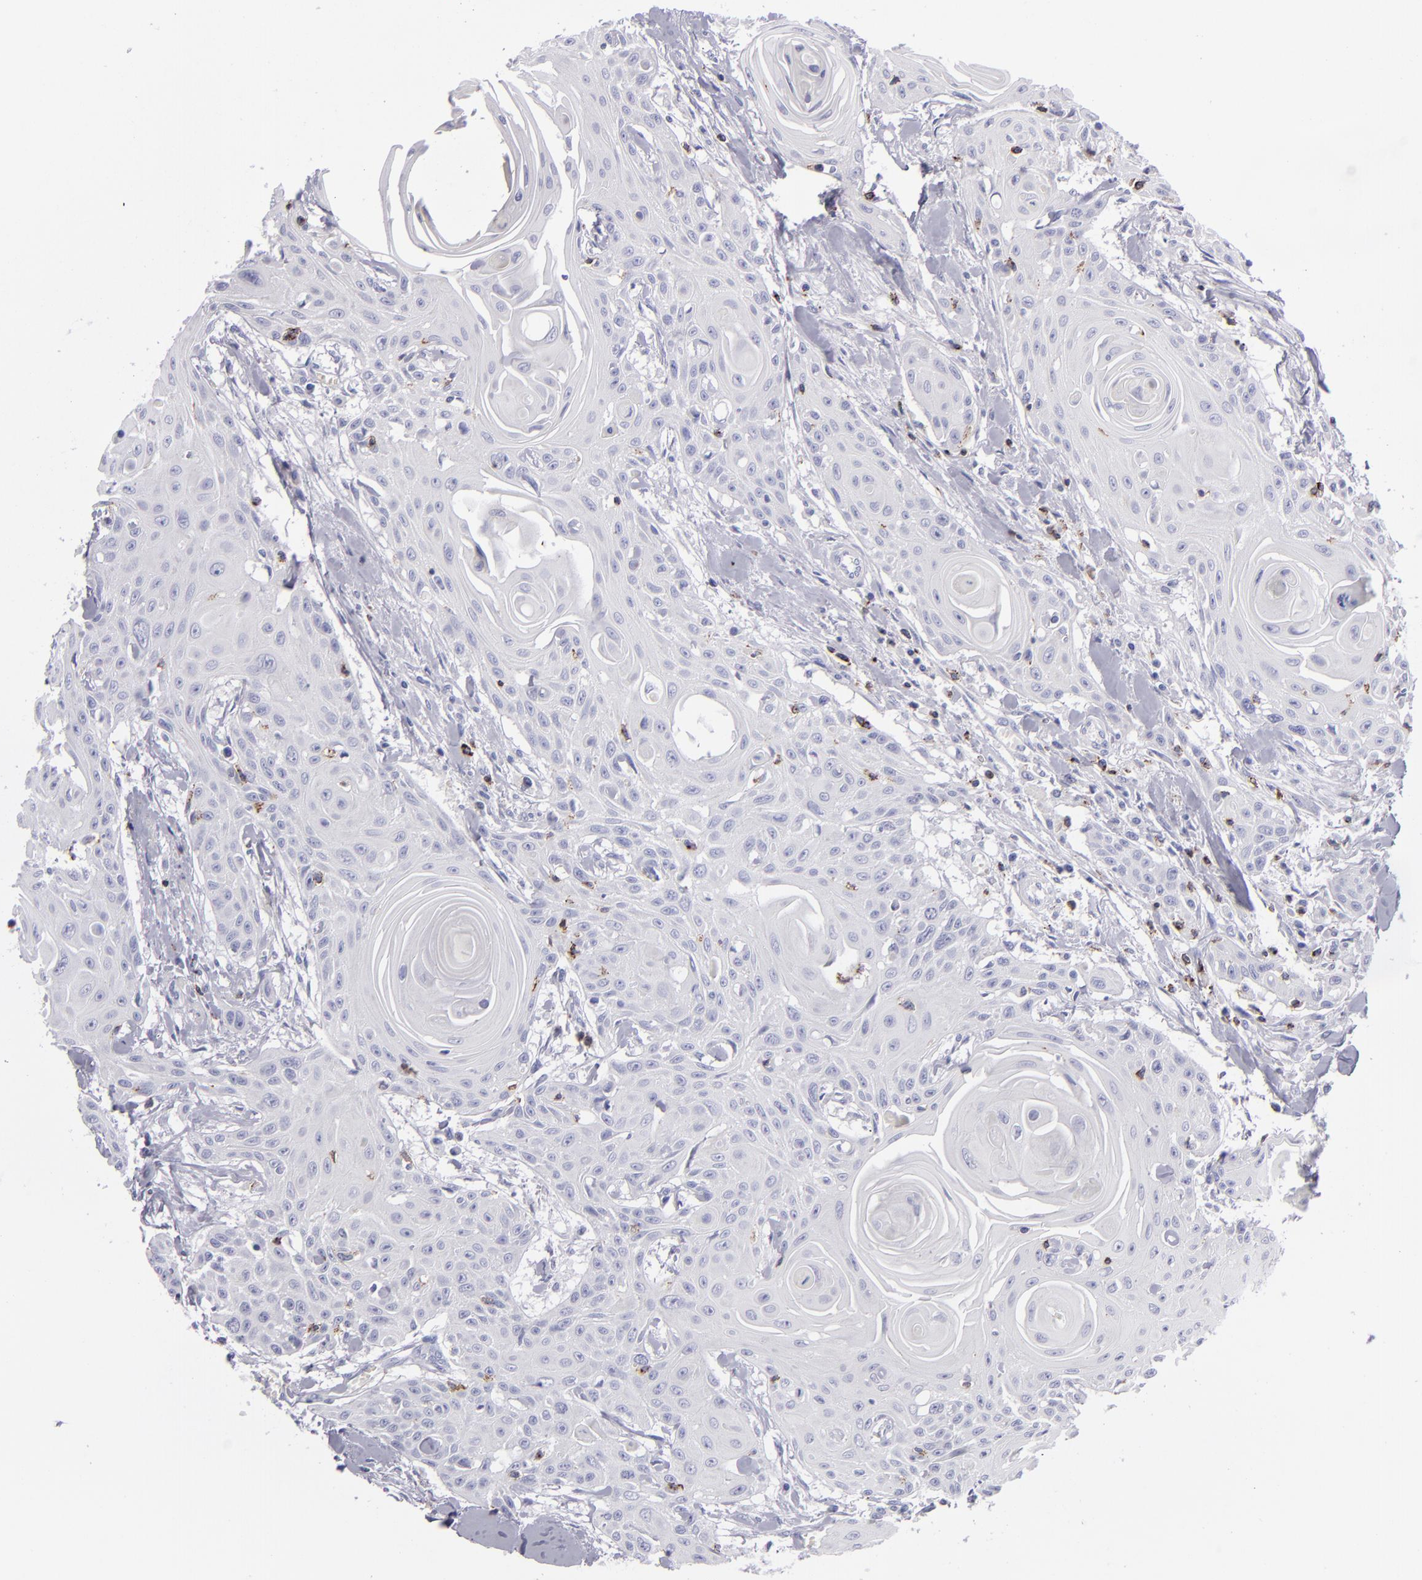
{"staining": {"intensity": "negative", "quantity": "none", "location": "none"}, "tissue": "head and neck cancer", "cell_type": "Tumor cells", "image_type": "cancer", "snomed": [{"axis": "morphology", "description": "Squamous cell carcinoma, NOS"}, {"axis": "morphology", "description": "Squamous cell carcinoma, metastatic, NOS"}, {"axis": "topography", "description": "Lymph node"}, {"axis": "topography", "description": "Salivary gland"}, {"axis": "topography", "description": "Head-Neck"}], "caption": "Immunohistochemistry of squamous cell carcinoma (head and neck) reveals no expression in tumor cells. (DAB immunohistochemistry (IHC), high magnification).", "gene": "CD2", "patient": {"sex": "female", "age": 74}}